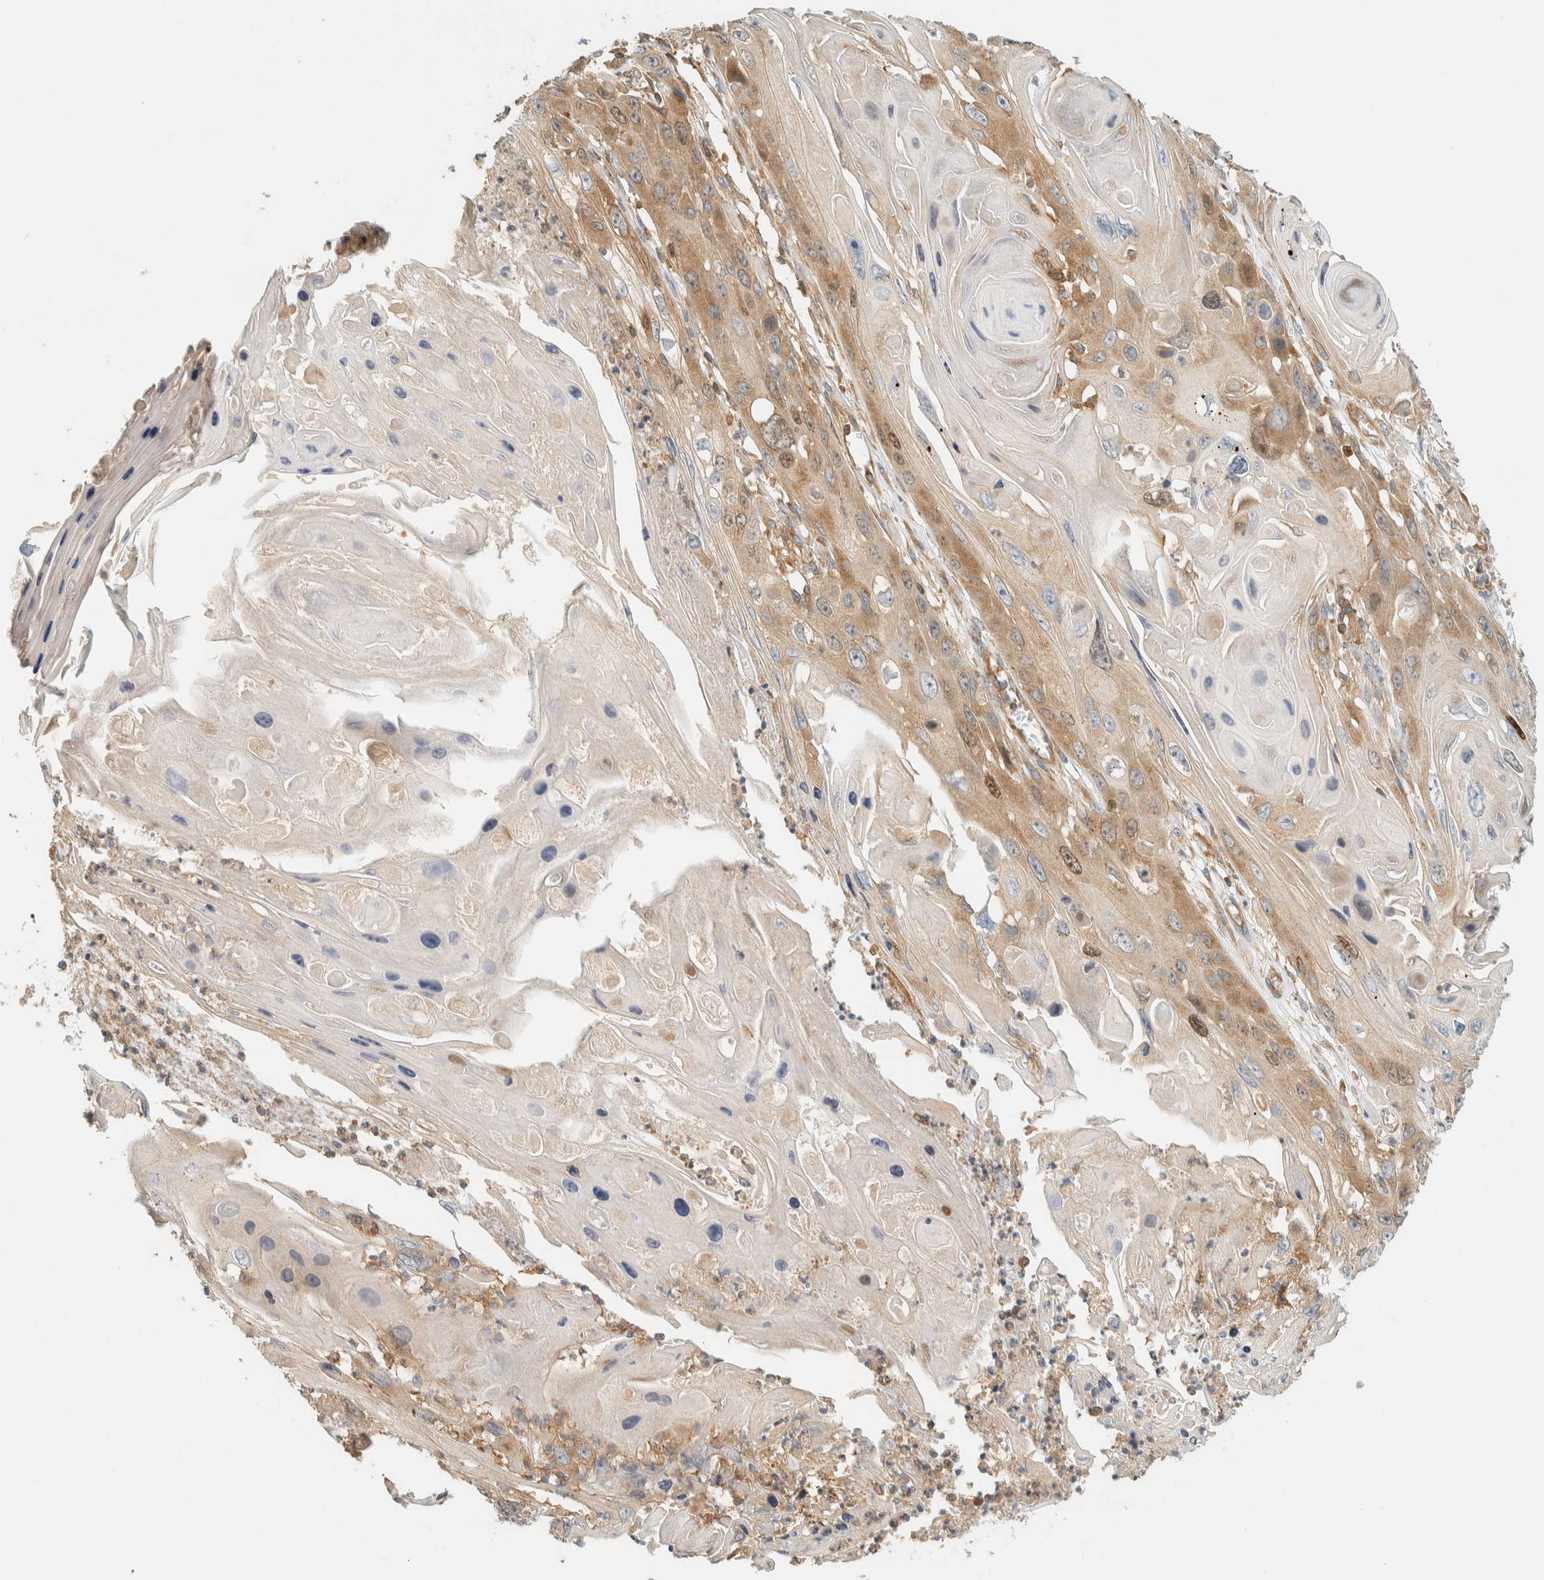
{"staining": {"intensity": "weak", "quantity": "25%-75%", "location": "cytoplasmic/membranous"}, "tissue": "skin cancer", "cell_type": "Tumor cells", "image_type": "cancer", "snomed": [{"axis": "morphology", "description": "Squamous cell carcinoma, NOS"}, {"axis": "topography", "description": "Skin"}], "caption": "Protein positivity by IHC shows weak cytoplasmic/membranous staining in approximately 25%-75% of tumor cells in skin cancer. (Stains: DAB (3,3'-diaminobenzidine) in brown, nuclei in blue, Microscopy: brightfield microscopy at high magnification).", "gene": "ARFGEF1", "patient": {"sex": "male", "age": 55}}